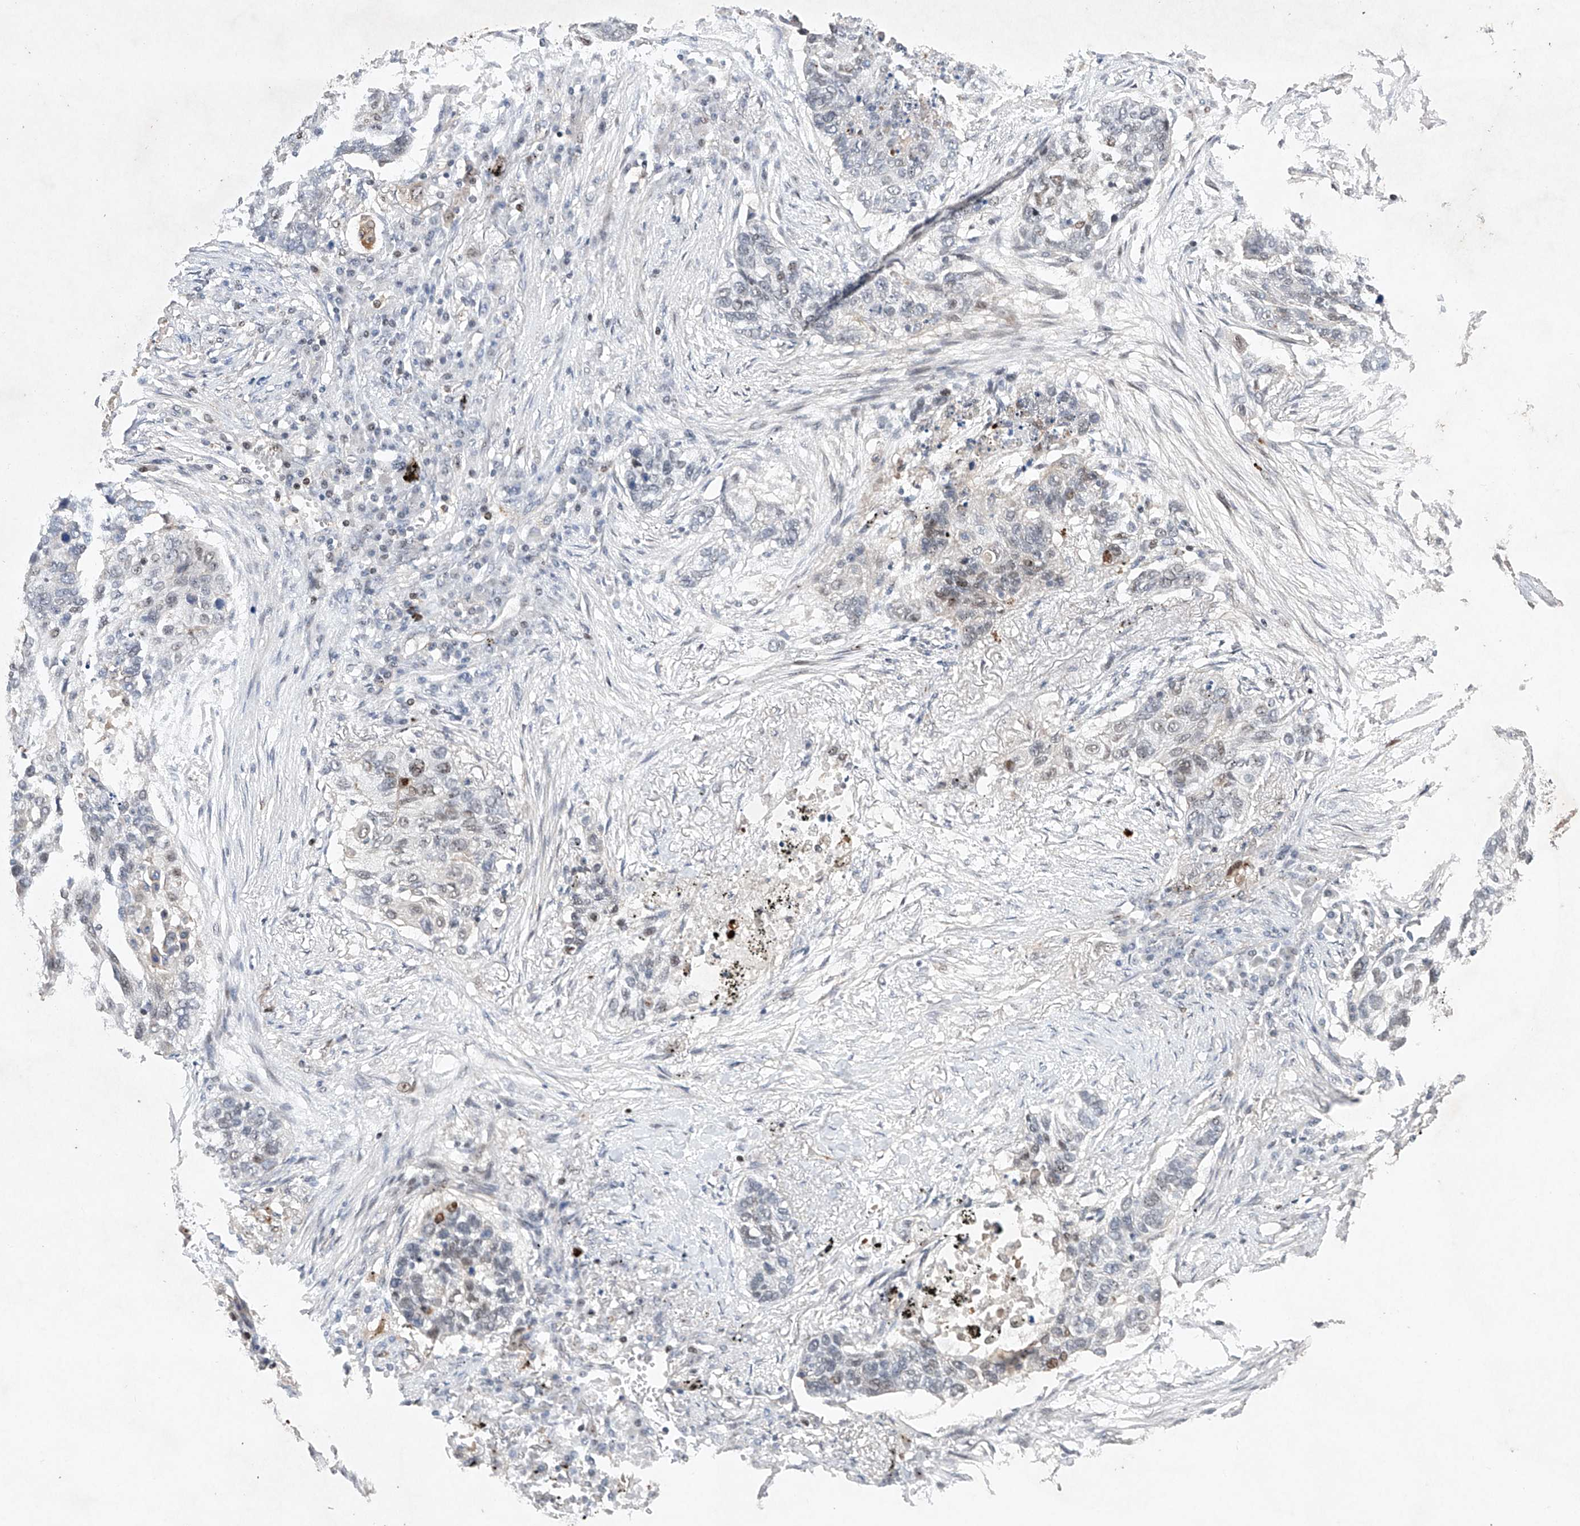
{"staining": {"intensity": "negative", "quantity": "none", "location": "none"}, "tissue": "lung cancer", "cell_type": "Tumor cells", "image_type": "cancer", "snomed": [{"axis": "morphology", "description": "Squamous cell carcinoma, NOS"}, {"axis": "topography", "description": "Lung"}], "caption": "A histopathology image of human lung cancer (squamous cell carcinoma) is negative for staining in tumor cells.", "gene": "AFG1L", "patient": {"sex": "female", "age": 63}}